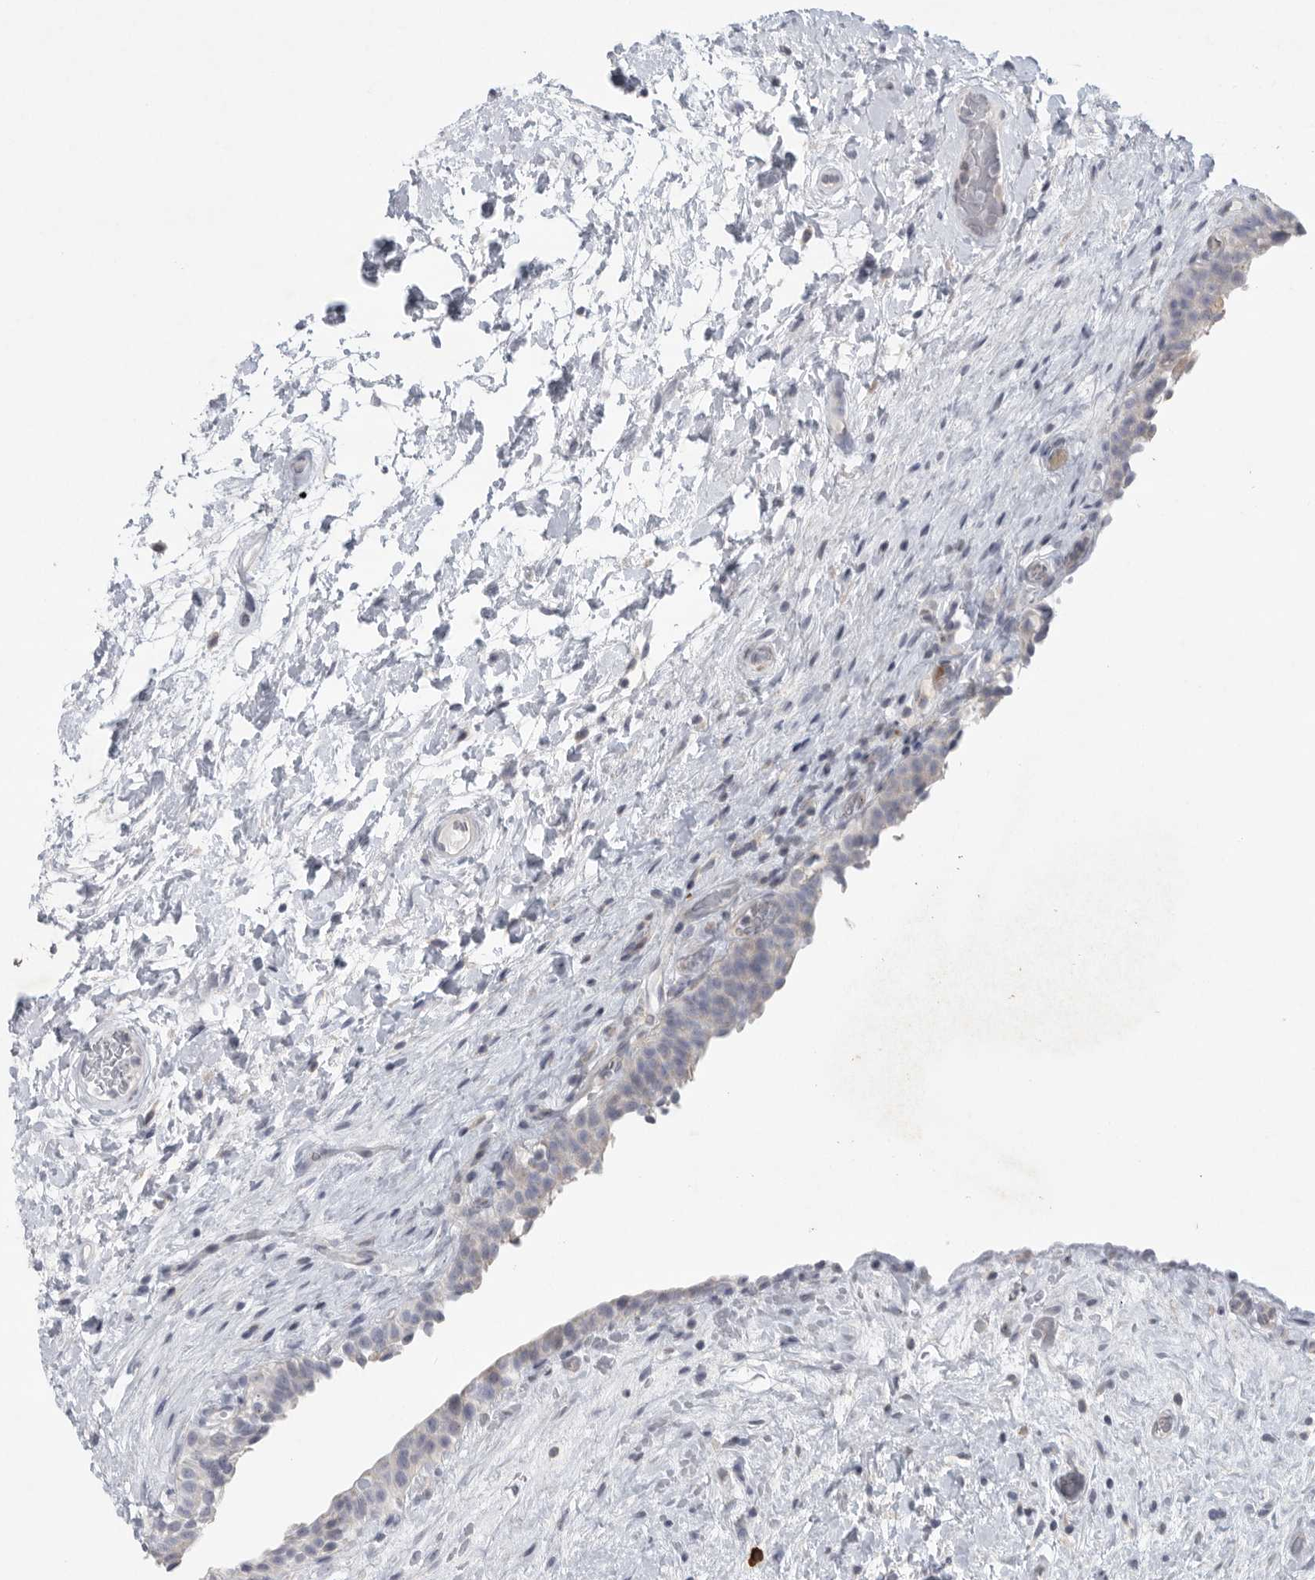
{"staining": {"intensity": "negative", "quantity": "none", "location": "none"}, "tissue": "urinary bladder", "cell_type": "Urothelial cells", "image_type": "normal", "snomed": [{"axis": "morphology", "description": "Normal tissue, NOS"}, {"axis": "topography", "description": "Urinary bladder"}], "caption": "DAB immunohistochemical staining of normal human urinary bladder exhibits no significant positivity in urothelial cells.", "gene": "TMEM69", "patient": {"sex": "male", "age": 74}}